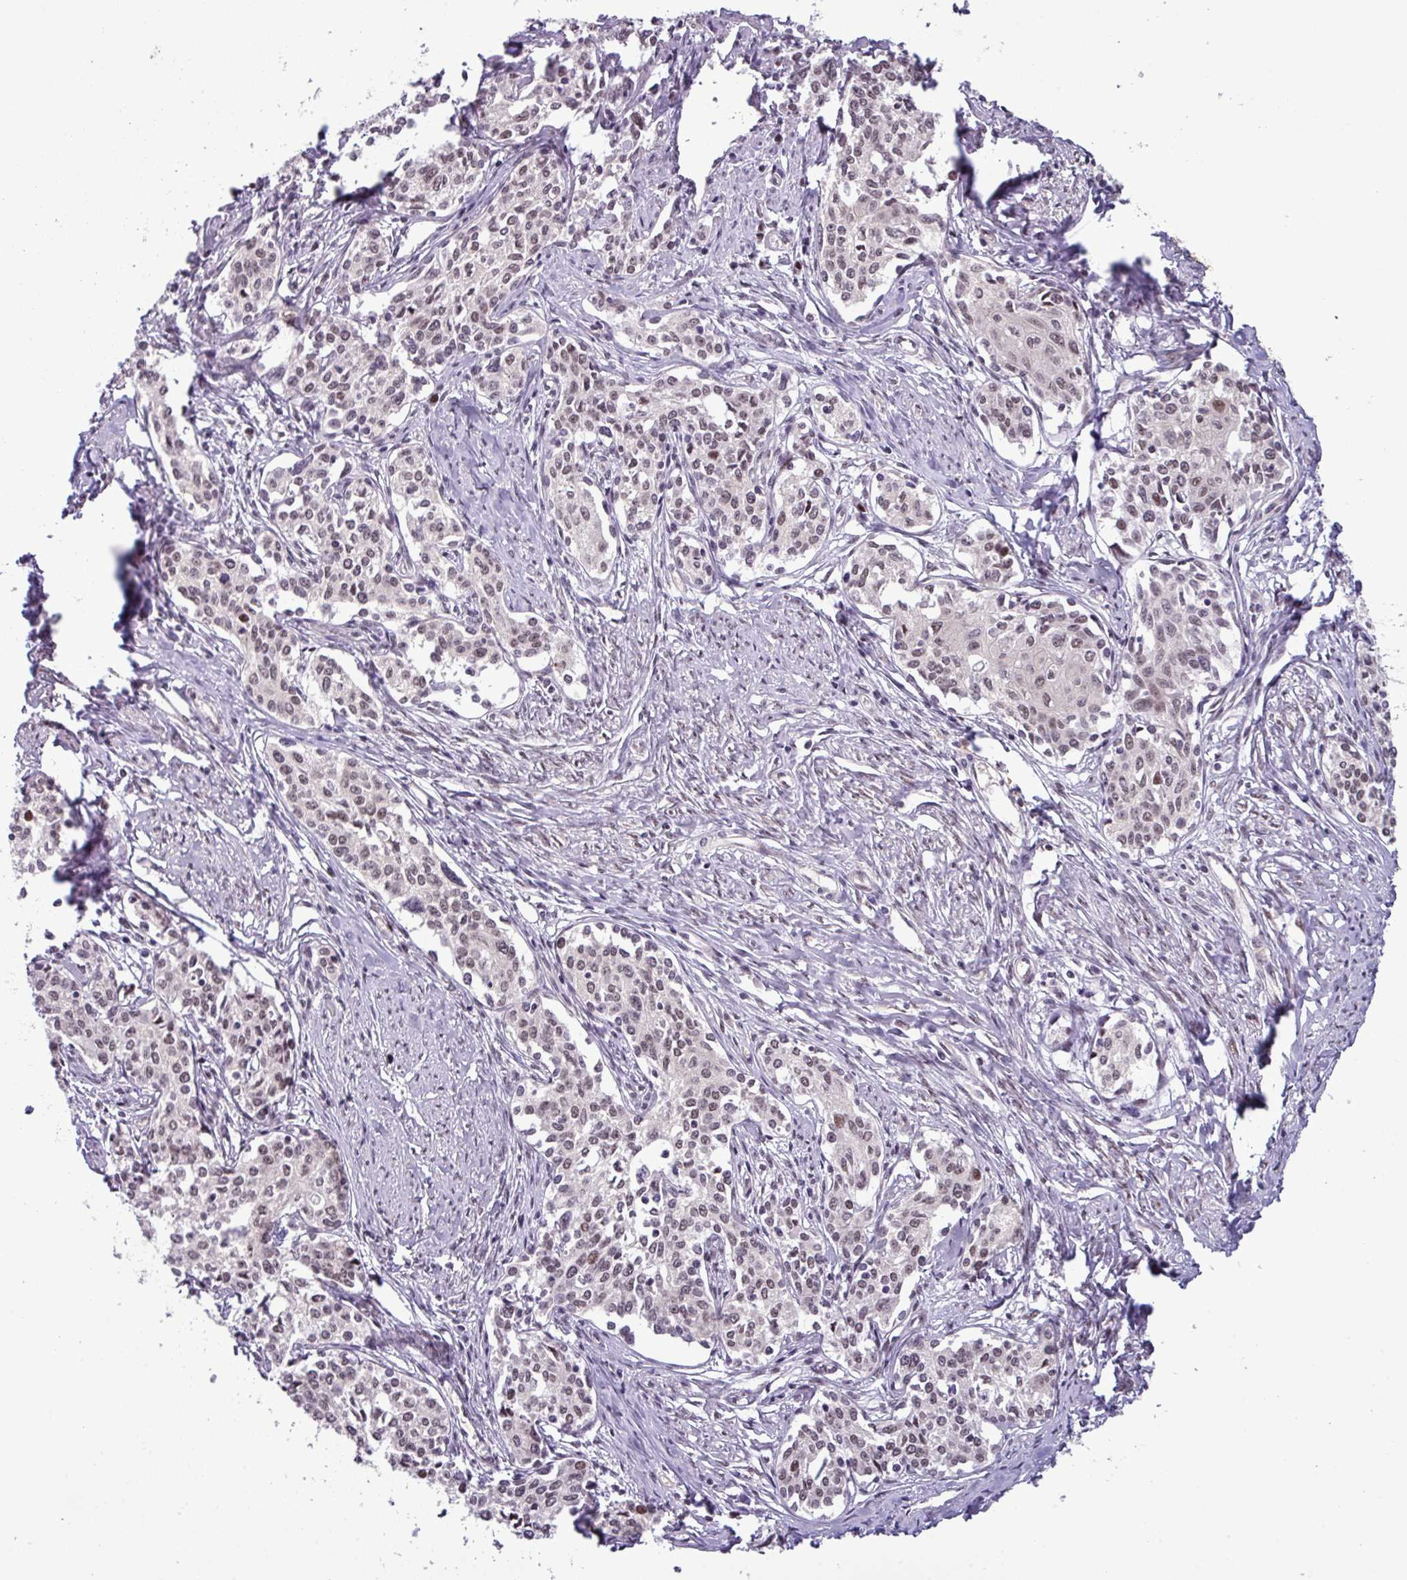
{"staining": {"intensity": "weak", "quantity": ">75%", "location": "nuclear"}, "tissue": "cervical cancer", "cell_type": "Tumor cells", "image_type": "cancer", "snomed": [{"axis": "morphology", "description": "Squamous cell carcinoma, NOS"}, {"axis": "morphology", "description": "Adenocarcinoma, NOS"}, {"axis": "topography", "description": "Cervix"}], "caption": "Immunohistochemical staining of squamous cell carcinoma (cervical) shows low levels of weak nuclear protein positivity in about >75% of tumor cells. The staining was performed using DAB (3,3'-diaminobenzidine) to visualize the protein expression in brown, while the nuclei were stained in blue with hematoxylin (Magnification: 20x).", "gene": "NPFFR1", "patient": {"sex": "female", "age": 52}}